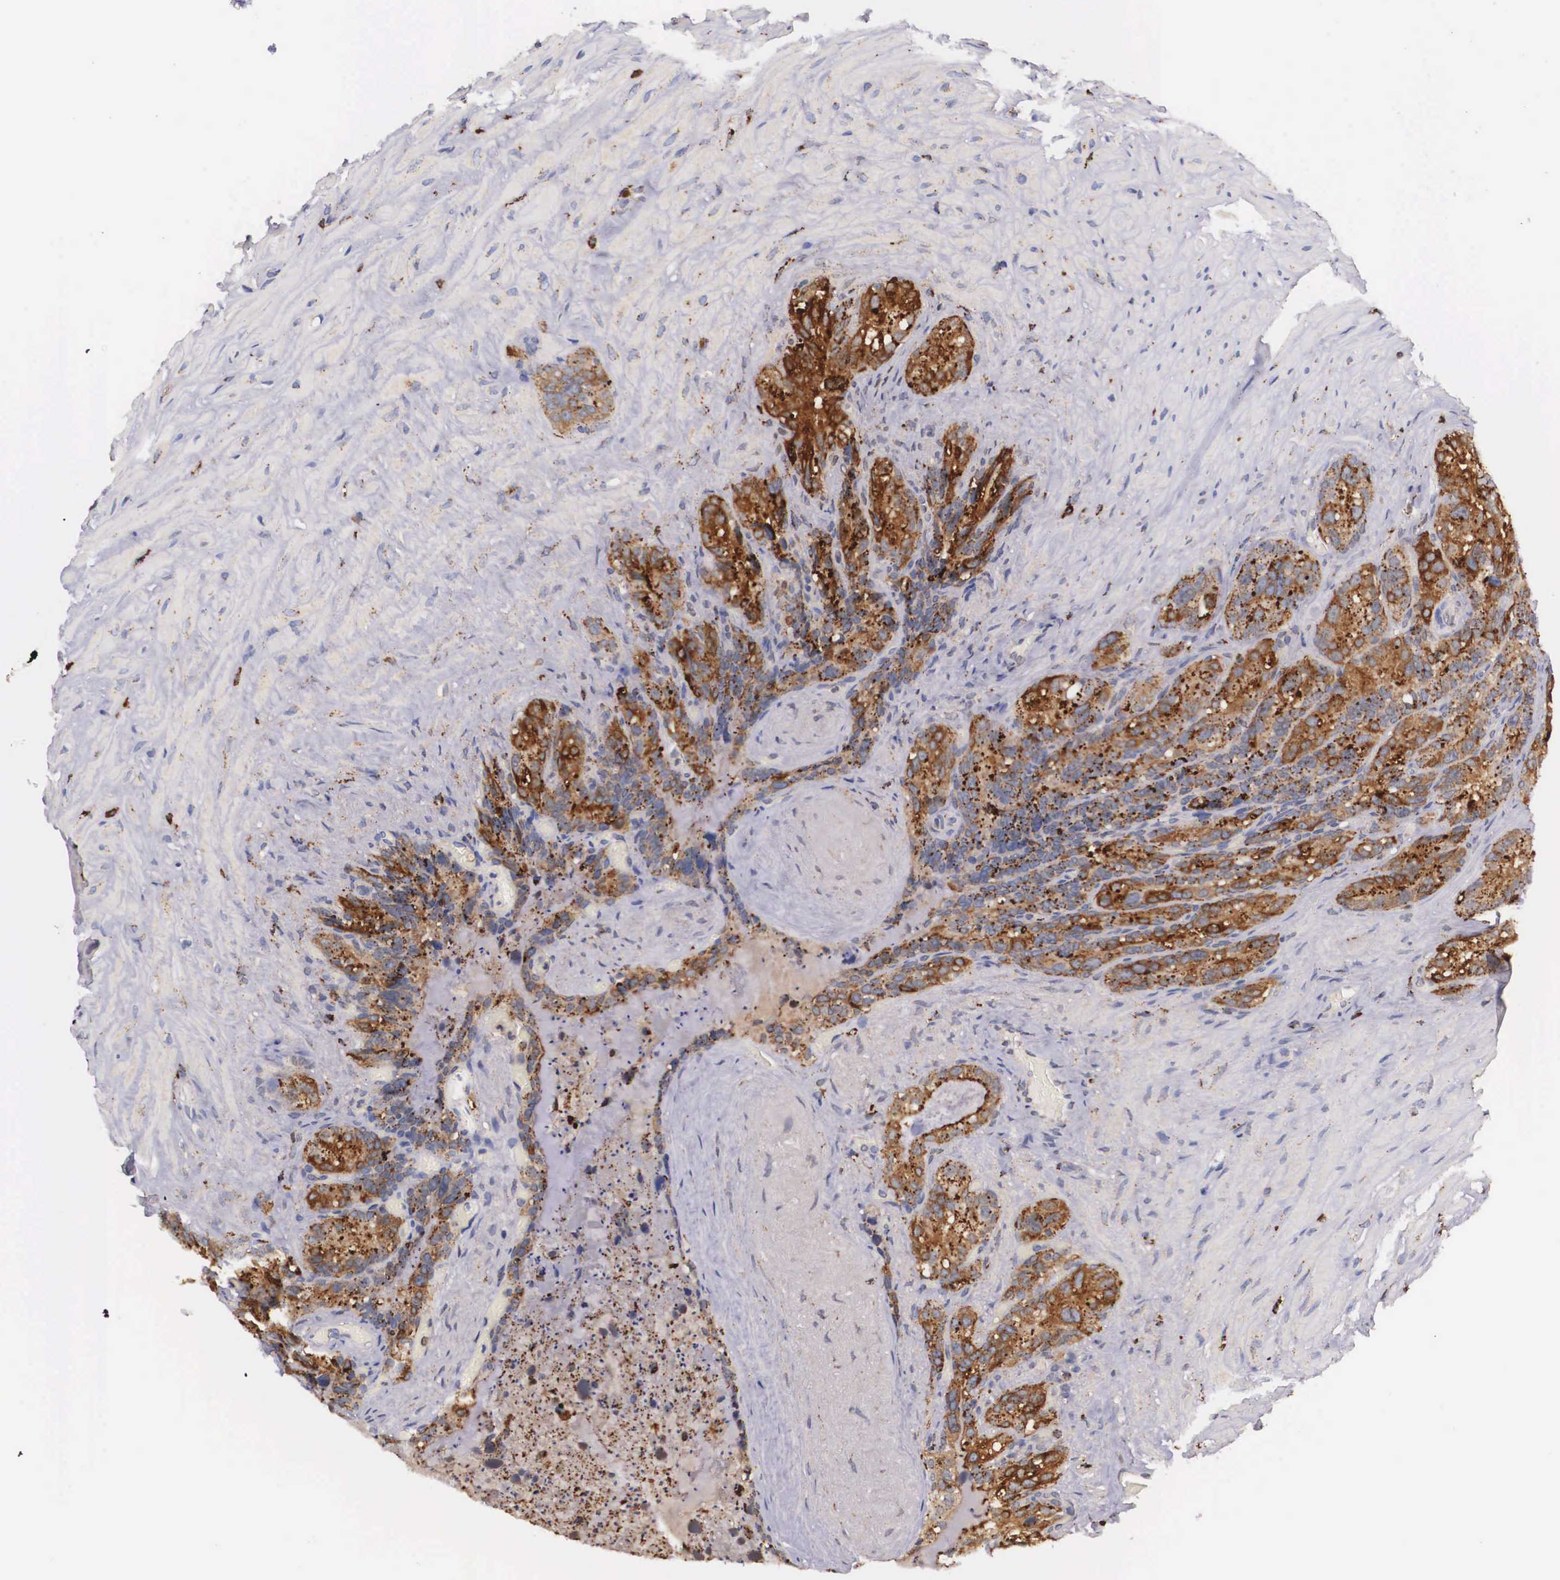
{"staining": {"intensity": "strong", "quantity": ">75%", "location": "cytoplasmic/membranous"}, "tissue": "seminal vesicle", "cell_type": "Glandular cells", "image_type": "normal", "snomed": [{"axis": "morphology", "description": "Normal tissue, NOS"}, {"axis": "topography", "description": "Seminal veicle"}], "caption": "Immunohistochemistry (DAB) staining of unremarkable human seminal vesicle demonstrates strong cytoplasmic/membranous protein staining in approximately >75% of glandular cells.", "gene": "NAGA", "patient": {"sex": "male", "age": 63}}